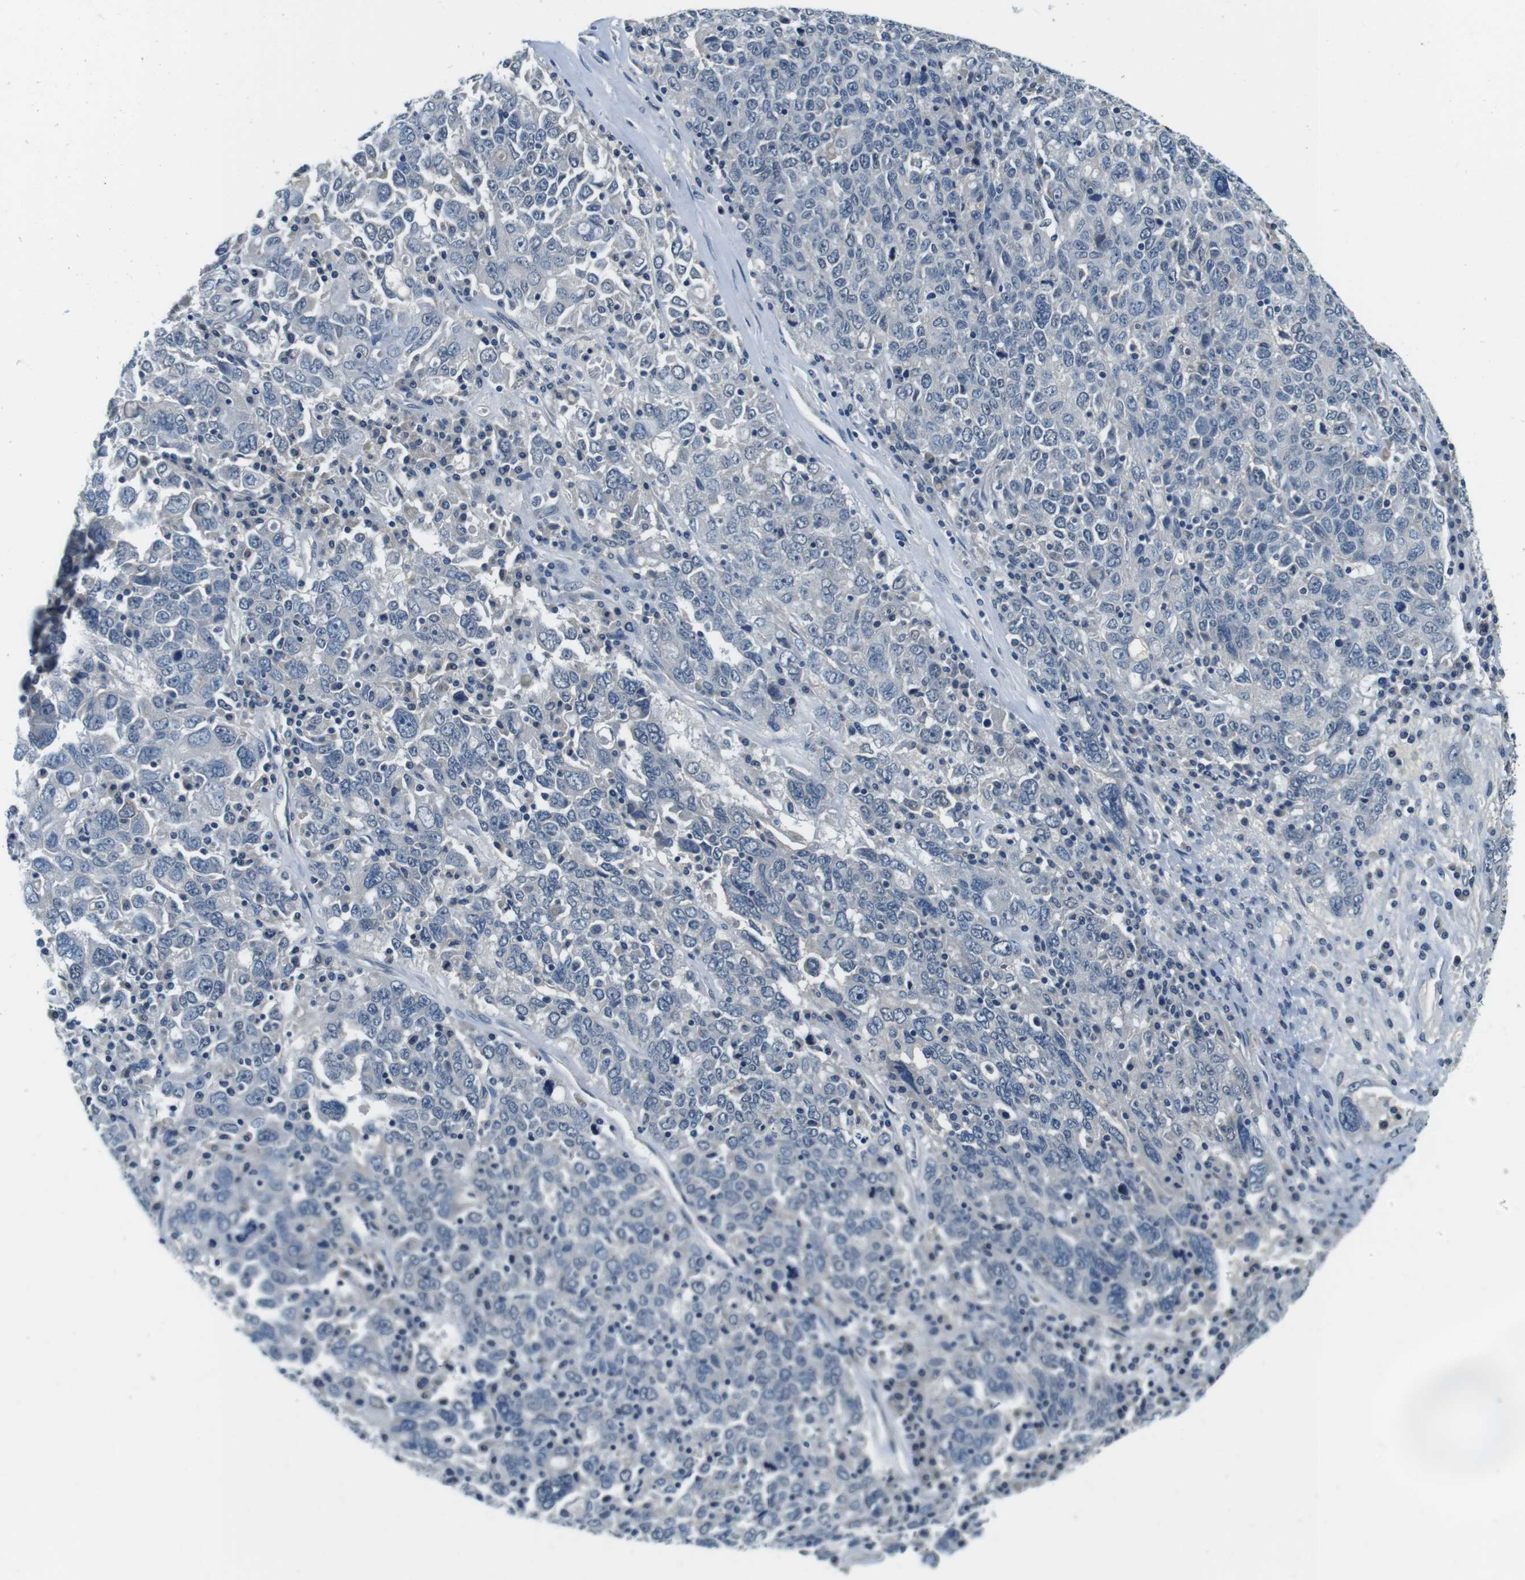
{"staining": {"intensity": "negative", "quantity": "none", "location": "none"}, "tissue": "ovarian cancer", "cell_type": "Tumor cells", "image_type": "cancer", "snomed": [{"axis": "morphology", "description": "Carcinoma, endometroid"}, {"axis": "topography", "description": "Ovary"}], "caption": "Ovarian endometroid carcinoma was stained to show a protein in brown. There is no significant expression in tumor cells. (DAB (3,3'-diaminobenzidine) immunohistochemistry with hematoxylin counter stain).", "gene": "DTNA", "patient": {"sex": "female", "age": 62}}